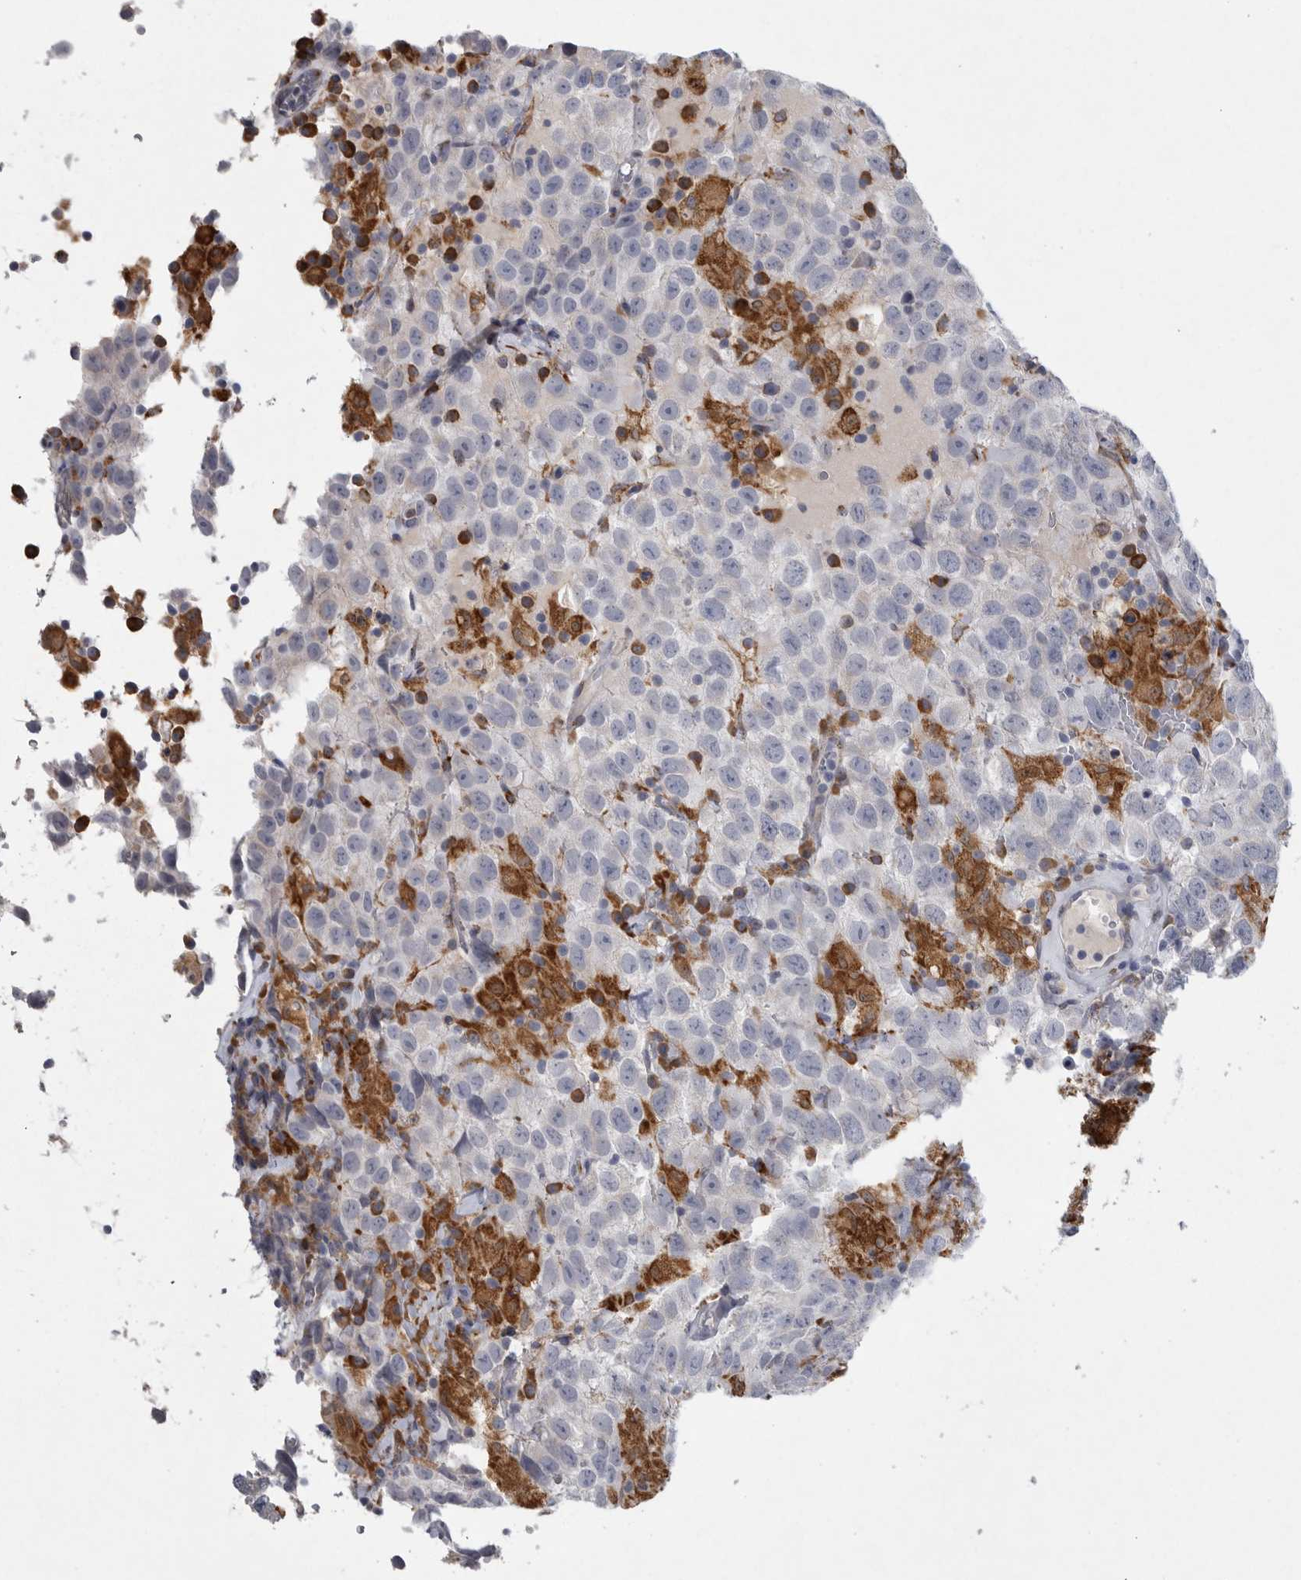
{"staining": {"intensity": "negative", "quantity": "none", "location": "none"}, "tissue": "testis cancer", "cell_type": "Tumor cells", "image_type": "cancer", "snomed": [{"axis": "morphology", "description": "Seminoma, NOS"}, {"axis": "topography", "description": "Testis"}], "caption": "There is no significant positivity in tumor cells of testis cancer.", "gene": "MINPP1", "patient": {"sex": "male", "age": 41}}